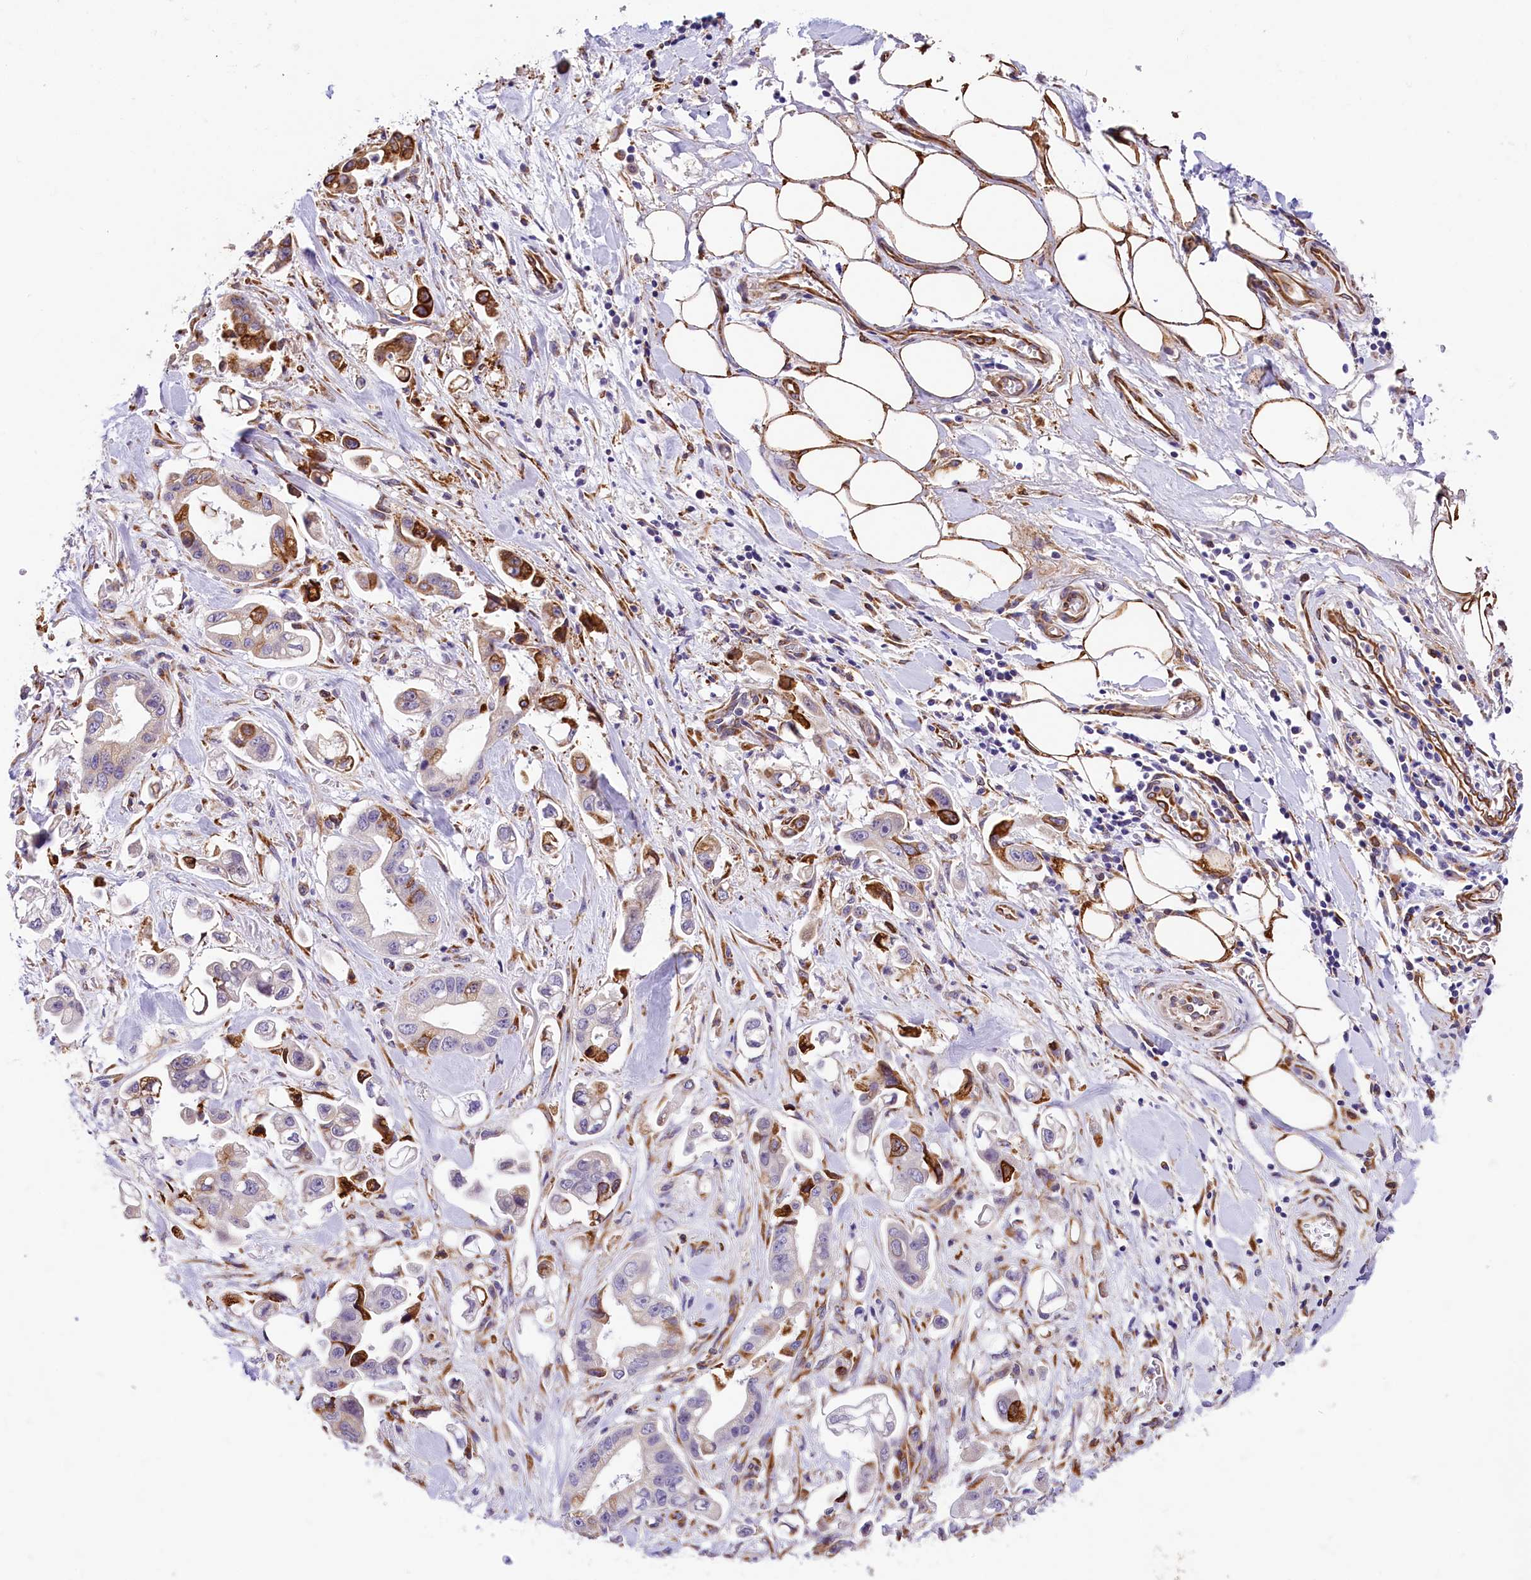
{"staining": {"intensity": "moderate", "quantity": "25%-75%", "location": "cytoplasmic/membranous"}, "tissue": "stomach cancer", "cell_type": "Tumor cells", "image_type": "cancer", "snomed": [{"axis": "morphology", "description": "Adenocarcinoma, NOS"}, {"axis": "topography", "description": "Stomach"}], "caption": "This photomicrograph exhibits adenocarcinoma (stomach) stained with immunohistochemistry (IHC) to label a protein in brown. The cytoplasmic/membranous of tumor cells show moderate positivity for the protein. Nuclei are counter-stained blue.", "gene": "ITGA1", "patient": {"sex": "male", "age": 62}}